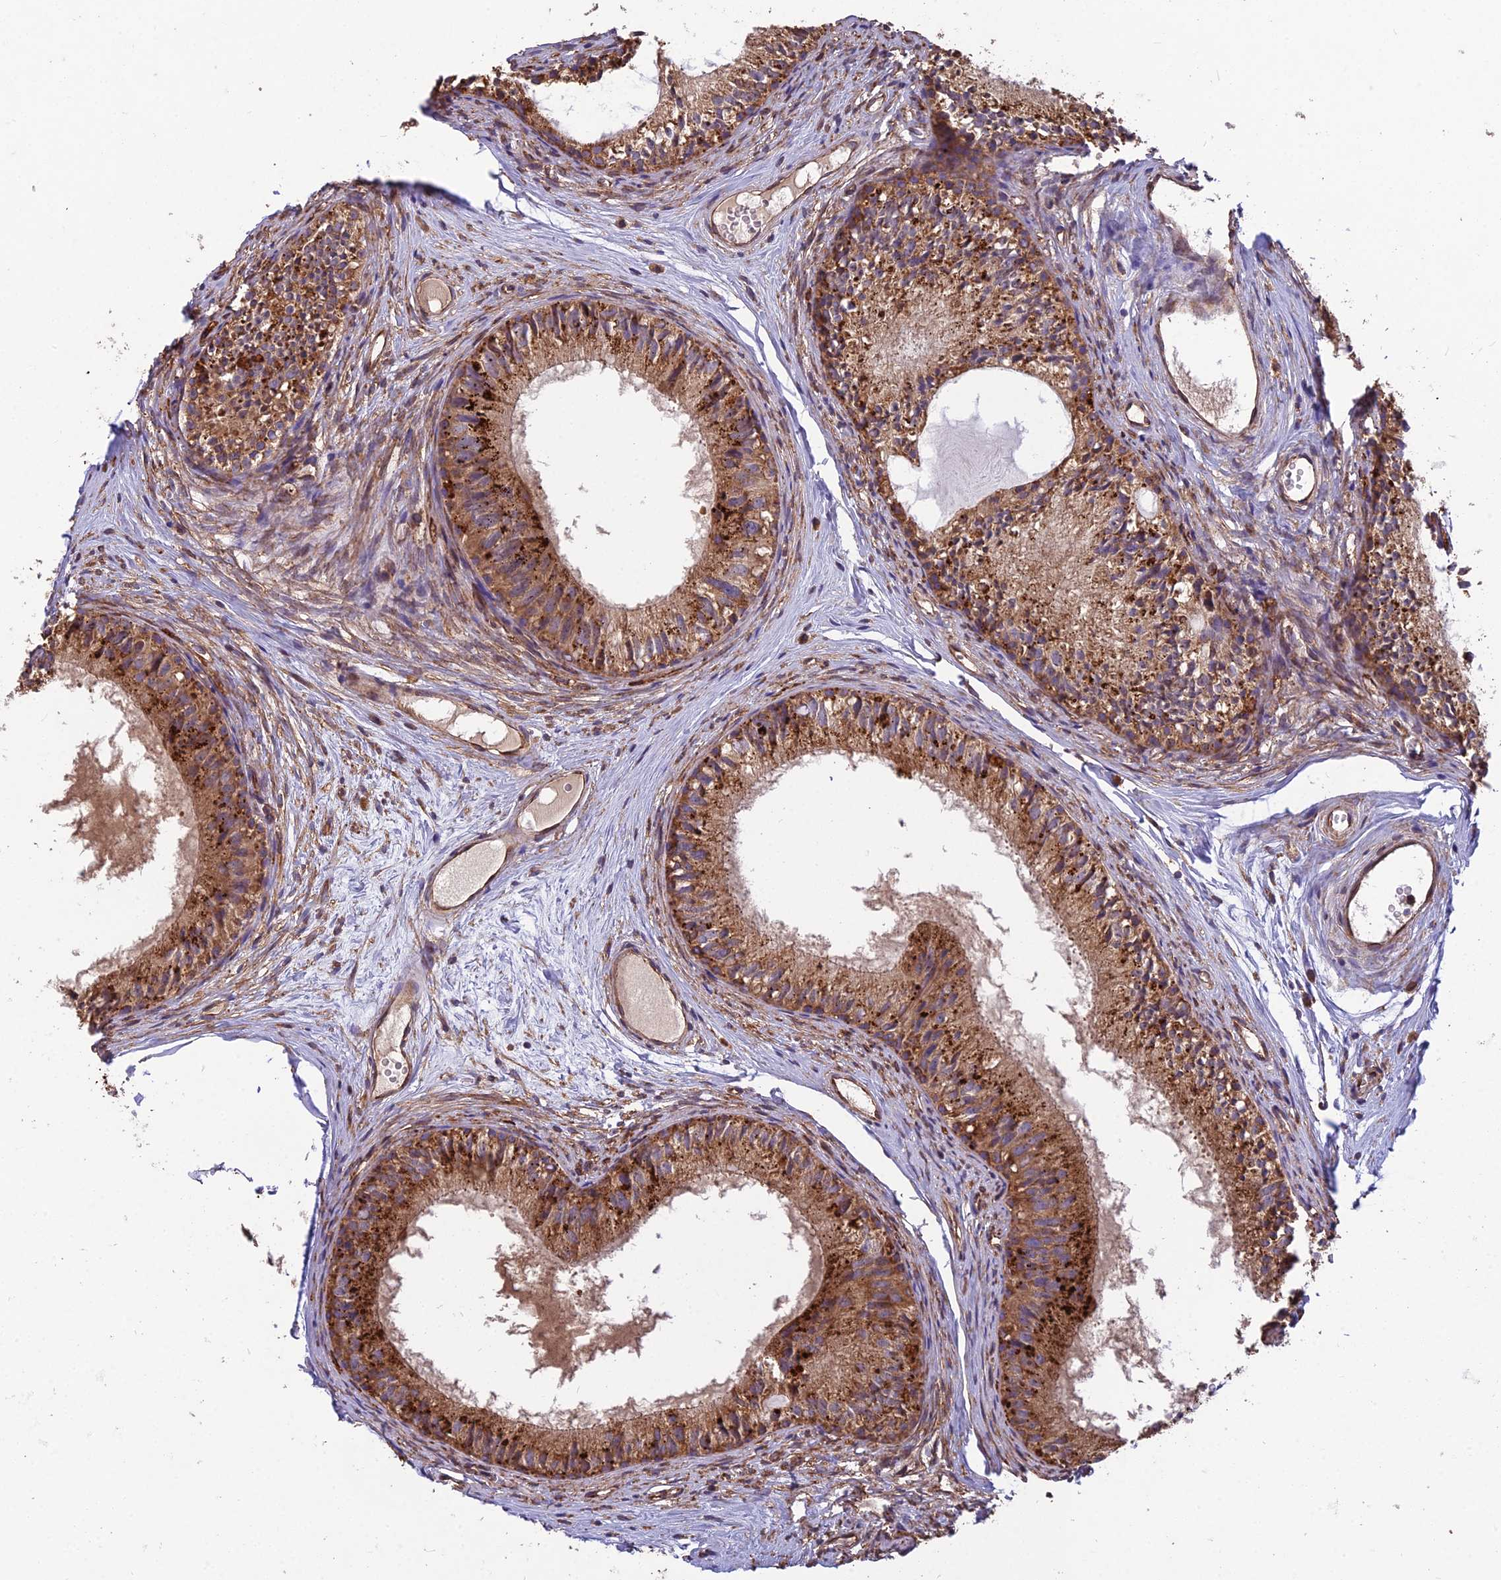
{"staining": {"intensity": "strong", "quantity": "25%-75%", "location": "cytoplasmic/membranous"}, "tissue": "epididymis", "cell_type": "Glandular cells", "image_type": "normal", "snomed": [{"axis": "morphology", "description": "Normal tissue, NOS"}, {"axis": "morphology", "description": "Seminoma in situ"}, {"axis": "topography", "description": "Testis"}, {"axis": "topography", "description": "Epididymis"}], "caption": "Epididymis stained for a protein shows strong cytoplasmic/membranous positivity in glandular cells. Nuclei are stained in blue.", "gene": "SPDL1", "patient": {"sex": "male", "age": 28}}